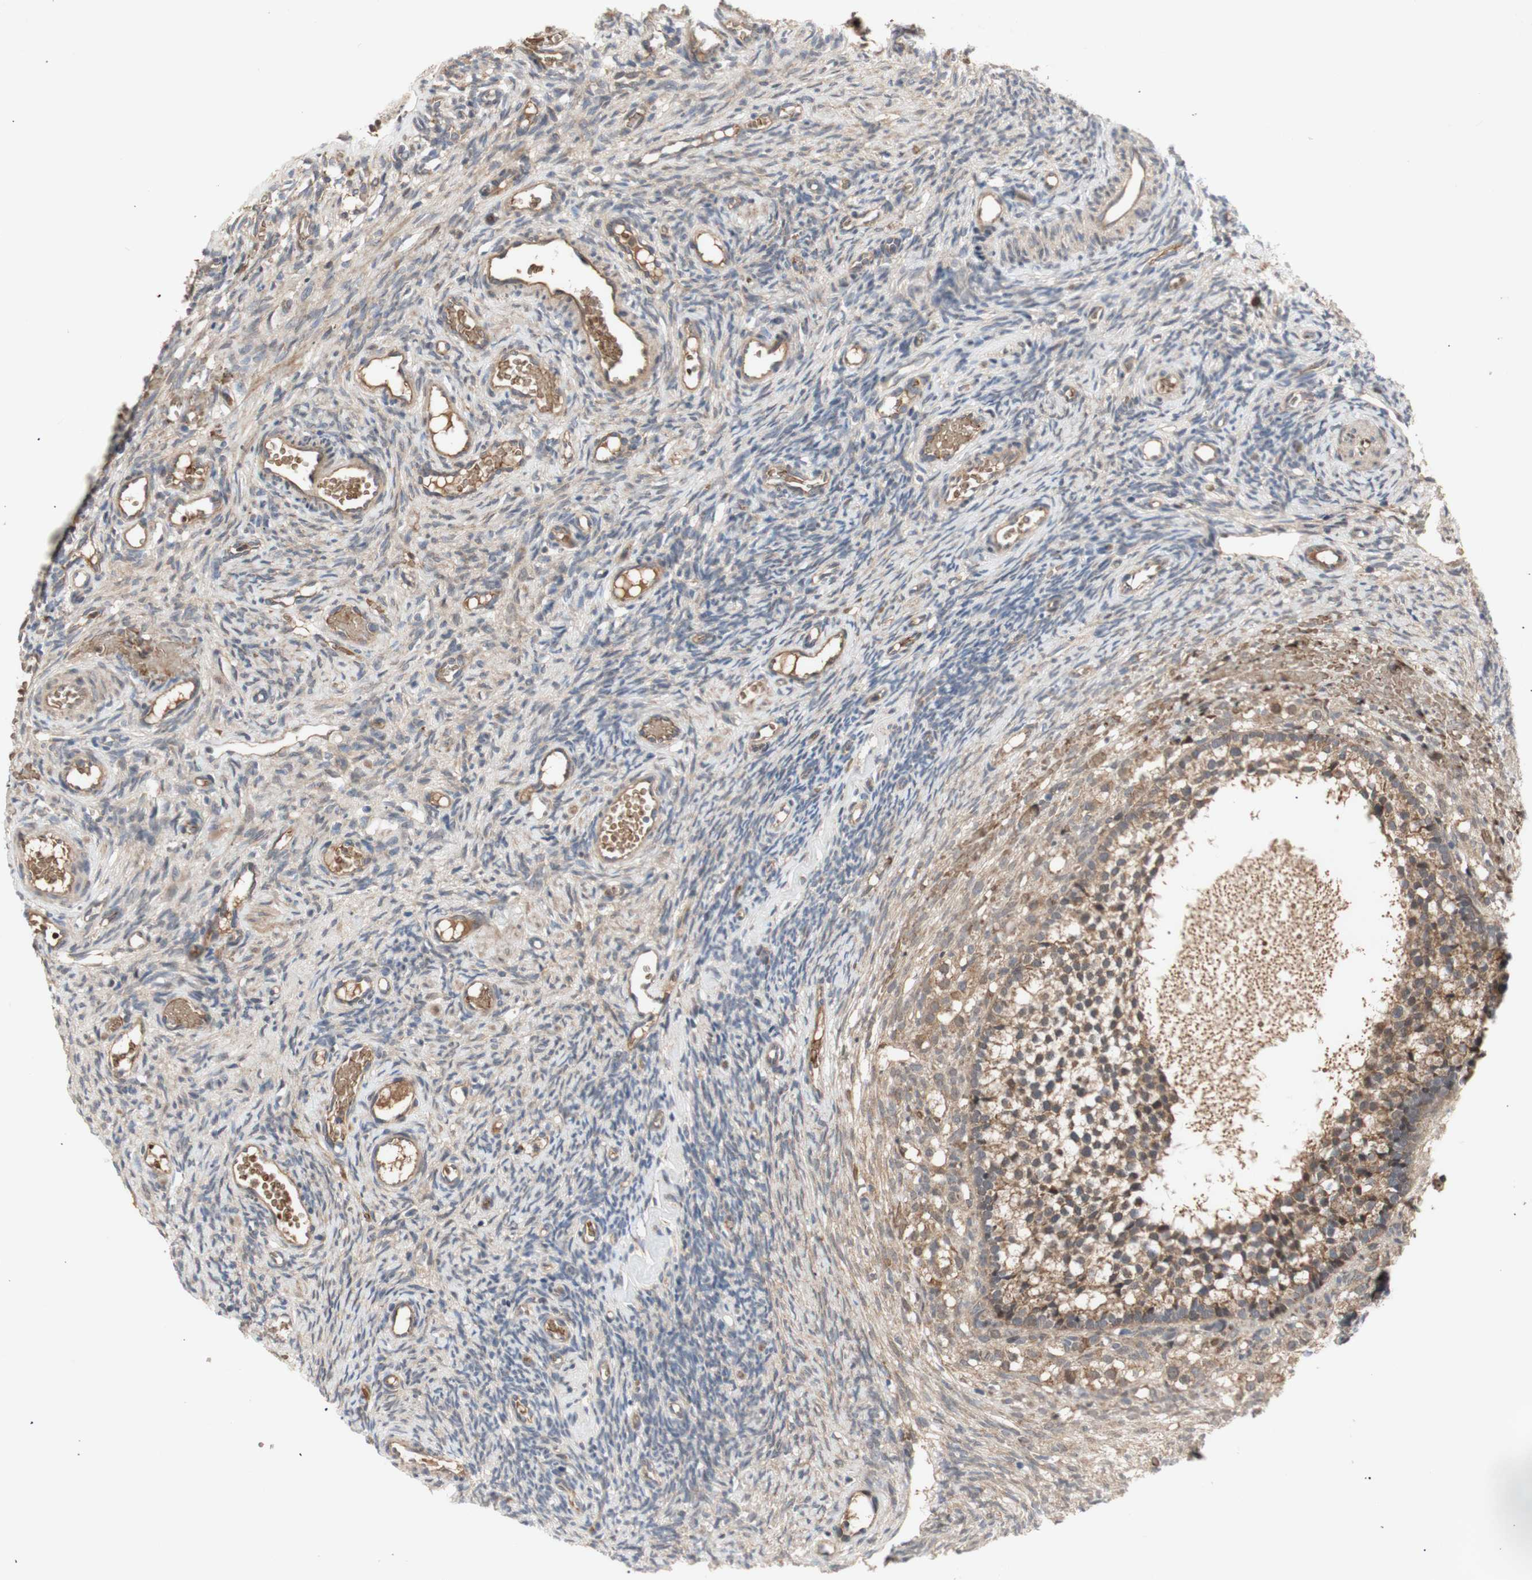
{"staining": {"intensity": "moderate", "quantity": ">75%", "location": "cytoplasmic/membranous"}, "tissue": "ovary", "cell_type": "Follicle cells", "image_type": "normal", "snomed": [{"axis": "morphology", "description": "Normal tissue, NOS"}, {"axis": "topography", "description": "Ovary"}], "caption": "Moderate cytoplasmic/membranous staining for a protein is appreciated in about >75% of follicle cells of normal ovary using immunohistochemistry (IHC).", "gene": "PKN1", "patient": {"sex": "female", "age": 35}}